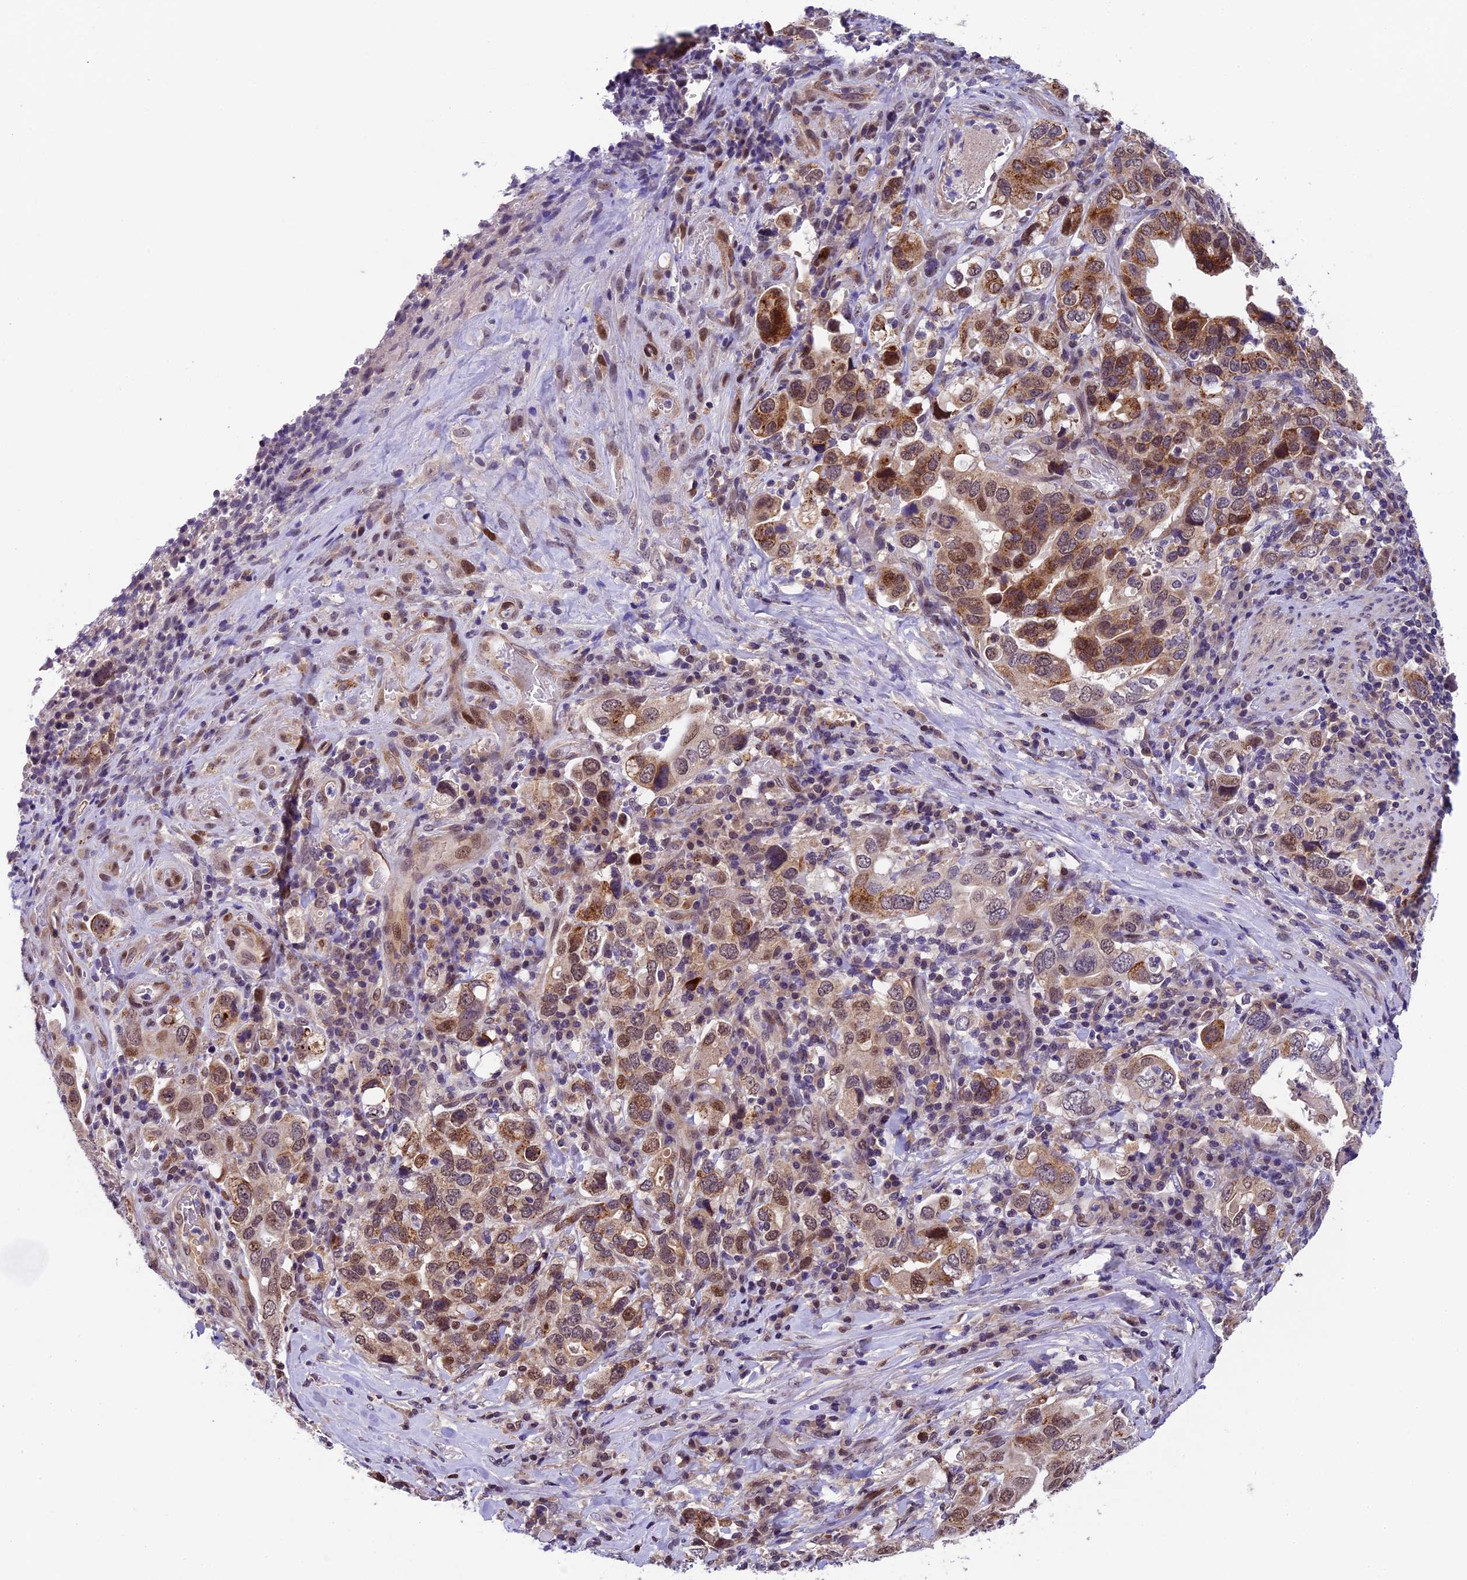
{"staining": {"intensity": "moderate", "quantity": ">75%", "location": "cytoplasmic/membranous,nuclear"}, "tissue": "stomach cancer", "cell_type": "Tumor cells", "image_type": "cancer", "snomed": [{"axis": "morphology", "description": "Adenocarcinoma, NOS"}, {"axis": "topography", "description": "Stomach, upper"}], "caption": "Stomach adenocarcinoma stained for a protein (brown) reveals moderate cytoplasmic/membranous and nuclear positive staining in about >75% of tumor cells.", "gene": "CCSER1", "patient": {"sex": "male", "age": 62}}